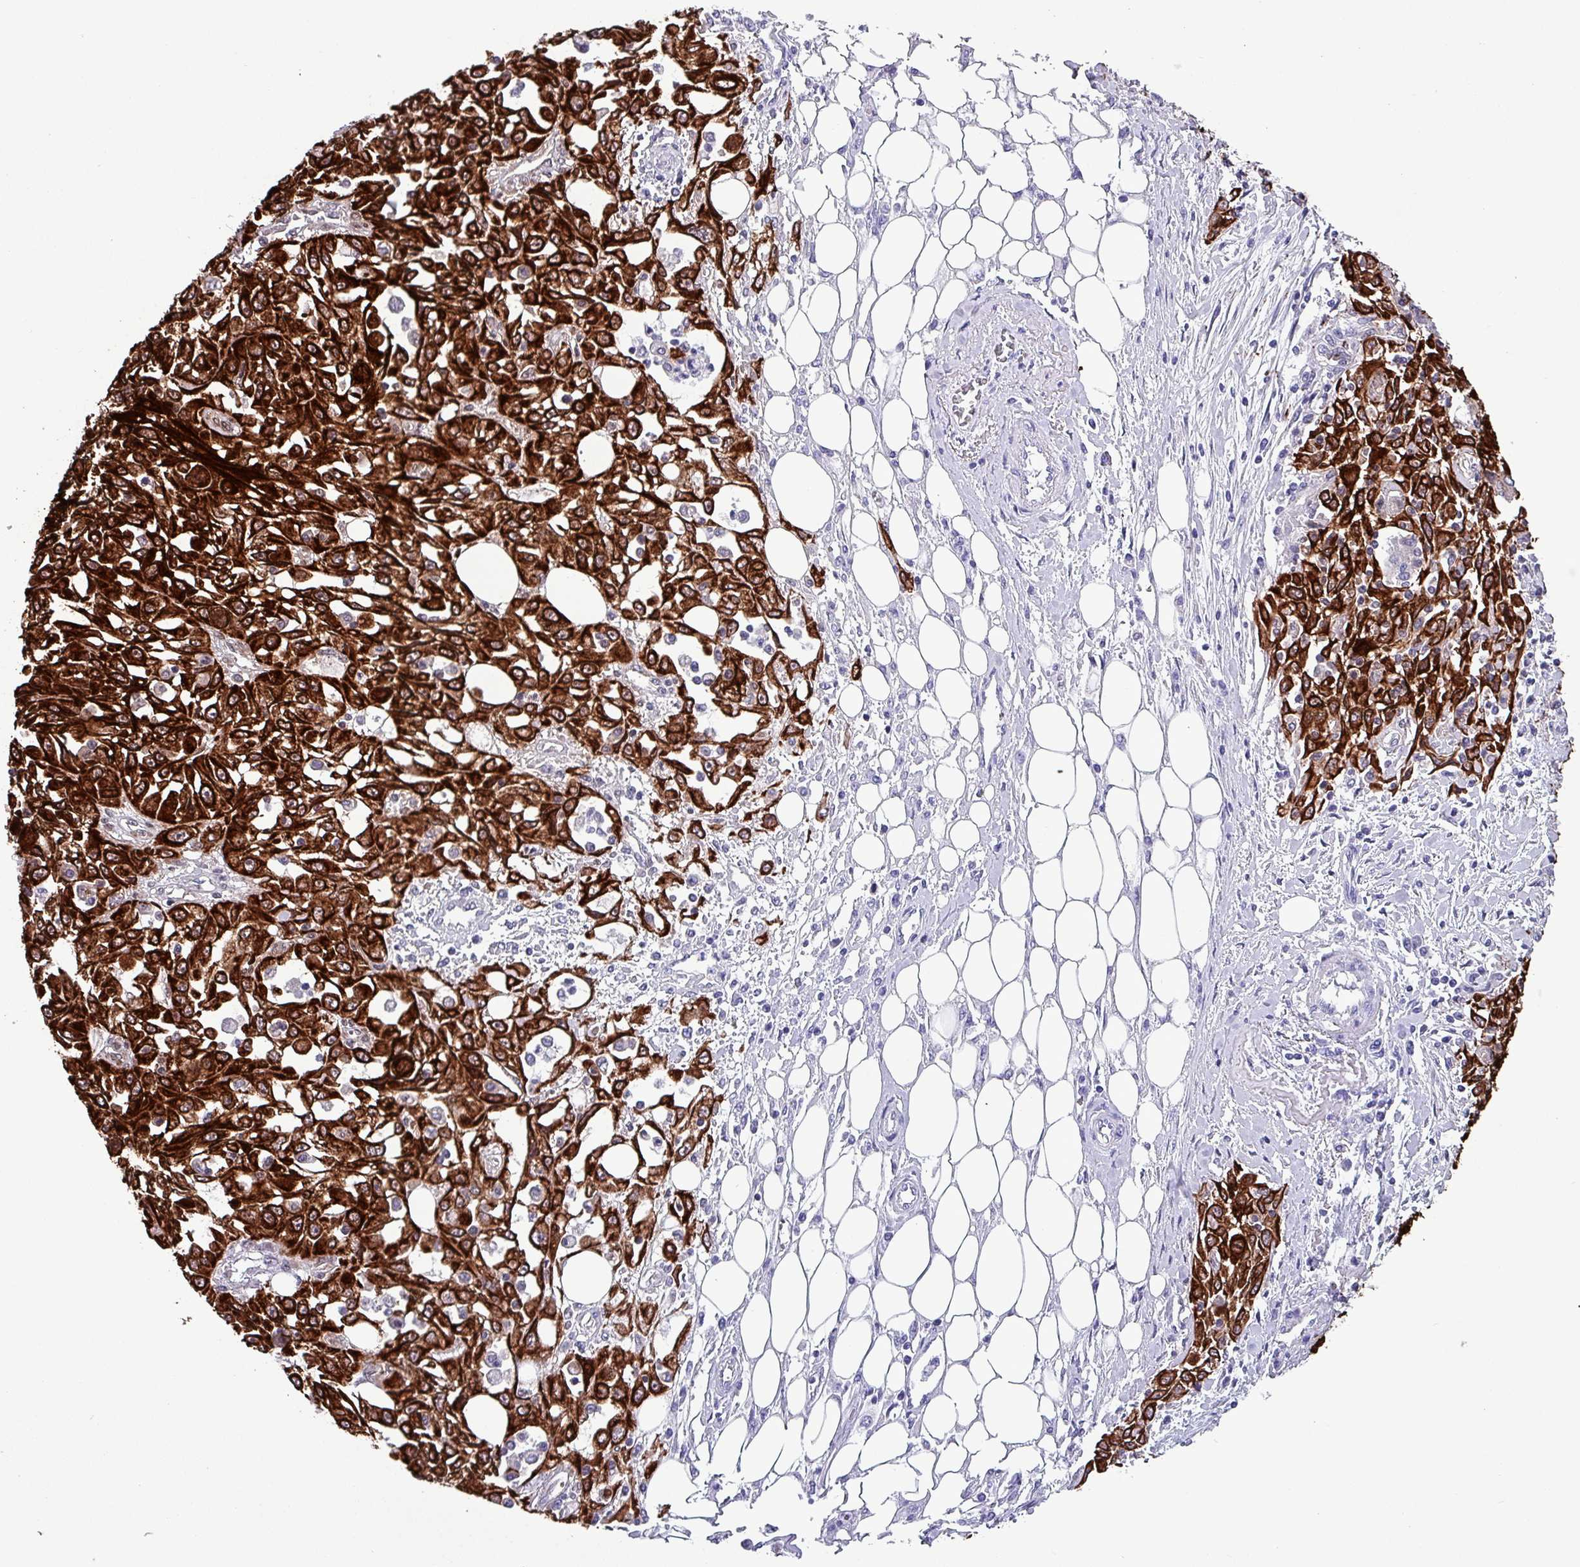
{"staining": {"intensity": "strong", "quantity": ">75%", "location": "cytoplasmic/membranous"}, "tissue": "skin cancer", "cell_type": "Tumor cells", "image_type": "cancer", "snomed": [{"axis": "morphology", "description": "Squamous cell carcinoma, NOS"}, {"axis": "morphology", "description": "Squamous cell carcinoma, metastatic, NOS"}, {"axis": "topography", "description": "Skin"}, {"axis": "topography", "description": "Lymph node"}], "caption": "This histopathology image demonstrates immunohistochemistry (IHC) staining of human metastatic squamous cell carcinoma (skin), with high strong cytoplasmic/membranous expression in about >75% of tumor cells.", "gene": "KRT6C", "patient": {"sex": "male", "age": 75}}